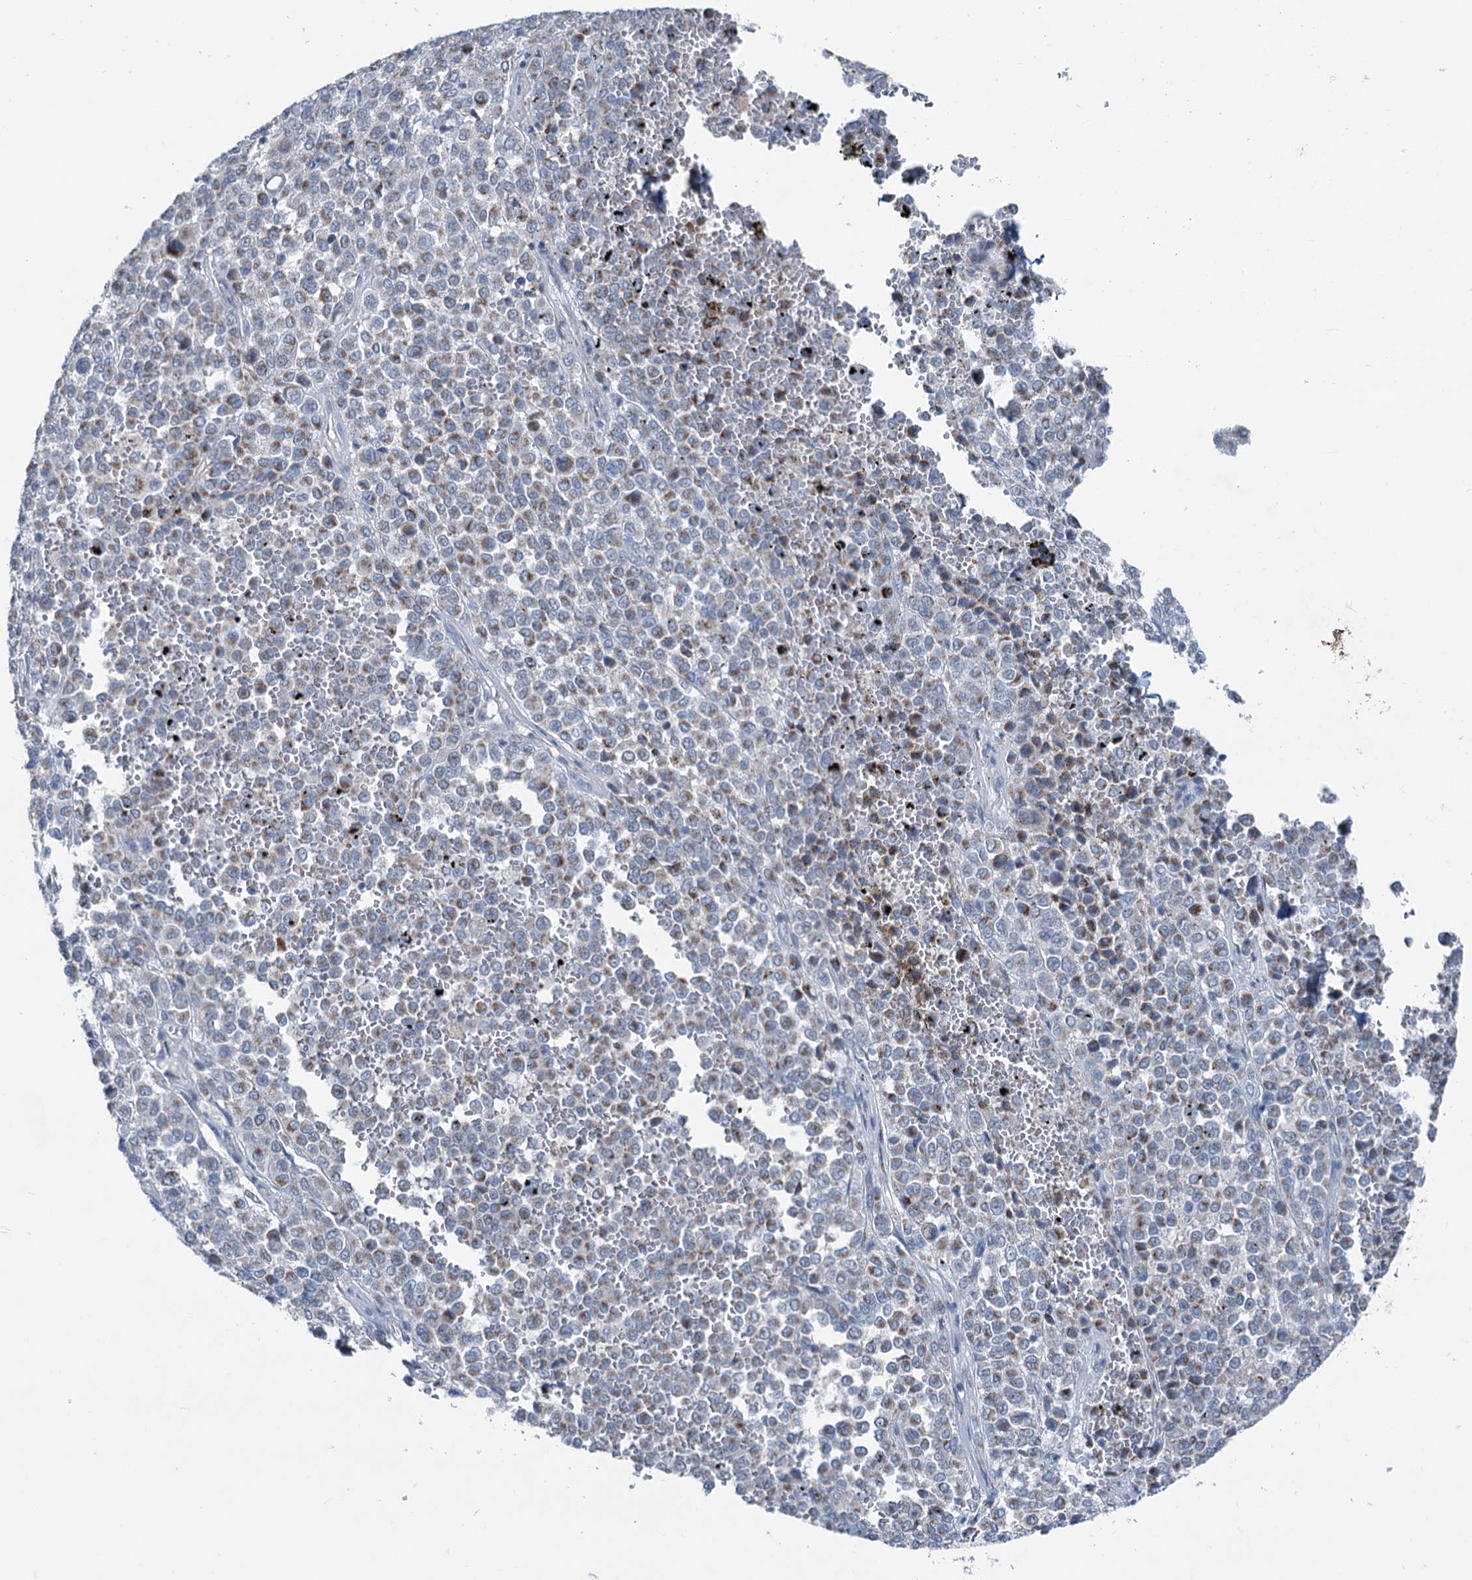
{"staining": {"intensity": "weak", "quantity": "25%-75%", "location": "cytoplasmic/membranous"}, "tissue": "melanoma", "cell_type": "Tumor cells", "image_type": "cancer", "snomed": [{"axis": "morphology", "description": "Malignant melanoma, Metastatic site"}, {"axis": "topography", "description": "Pancreas"}], "caption": "Melanoma stained with a brown dye exhibits weak cytoplasmic/membranous positive staining in about 25%-75% of tumor cells.", "gene": "ELP4", "patient": {"sex": "female", "age": 30}}